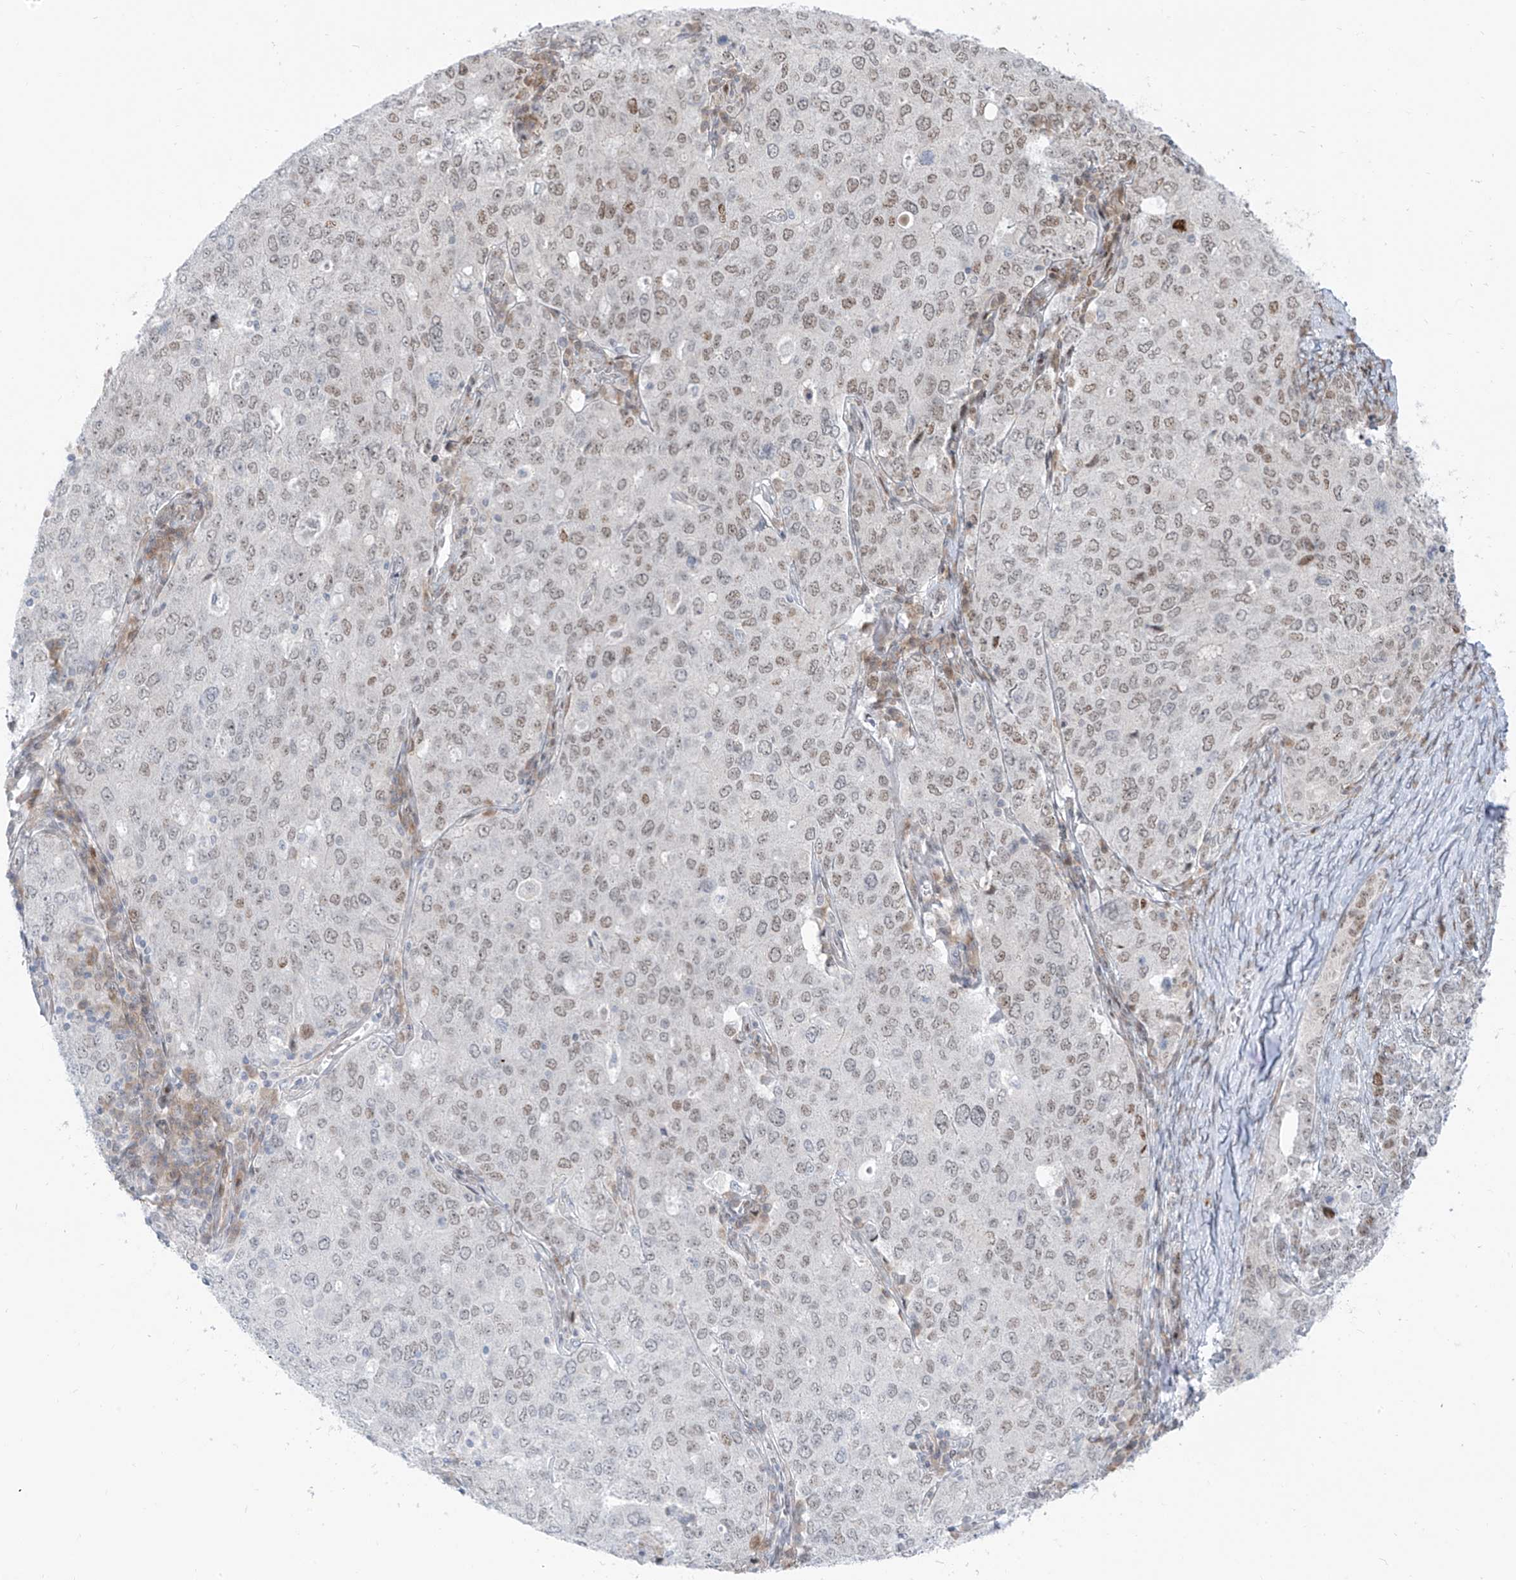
{"staining": {"intensity": "weak", "quantity": ">75%", "location": "nuclear"}, "tissue": "ovarian cancer", "cell_type": "Tumor cells", "image_type": "cancer", "snomed": [{"axis": "morphology", "description": "Carcinoma, endometroid"}, {"axis": "topography", "description": "Ovary"}], "caption": "Ovarian cancer stained with immunohistochemistry (IHC) displays weak nuclear staining in approximately >75% of tumor cells. (brown staining indicates protein expression, while blue staining denotes nuclei).", "gene": "LIN9", "patient": {"sex": "female", "age": 62}}